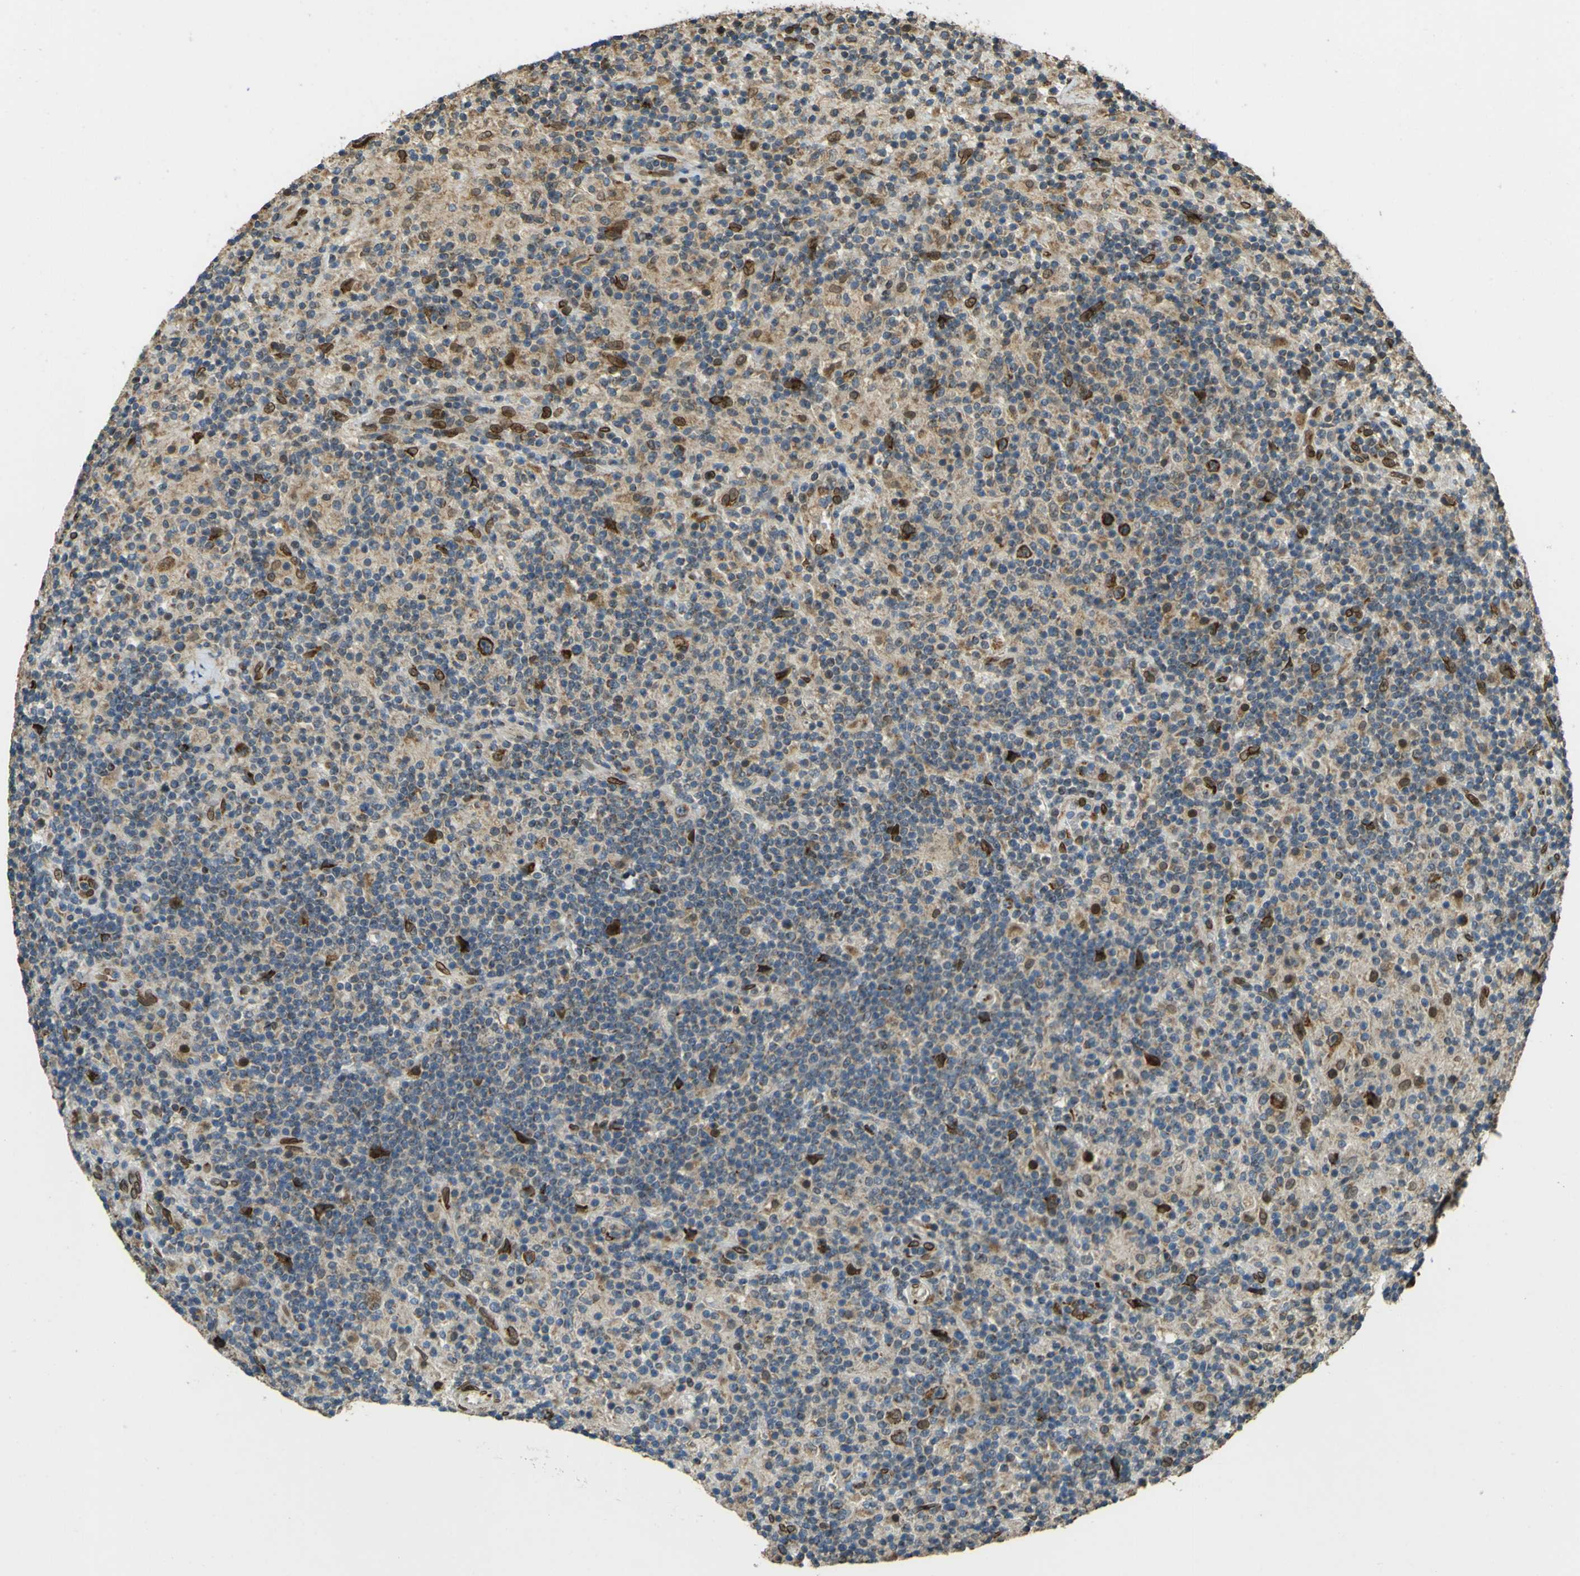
{"staining": {"intensity": "strong", "quantity": ">75%", "location": "cytoplasmic/membranous,nuclear"}, "tissue": "lymphoma", "cell_type": "Tumor cells", "image_type": "cancer", "snomed": [{"axis": "morphology", "description": "Hodgkin's disease, NOS"}, {"axis": "topography", "description": "Lymph node"}], "caption": "Tumor cells display high levels of strong cytoplasmic/membranous and nuclear staining in about >75% of cells in human Hodgkin's disease.", "gene": "GALNT1", "patient": {"sex": "male", "age": 70}}